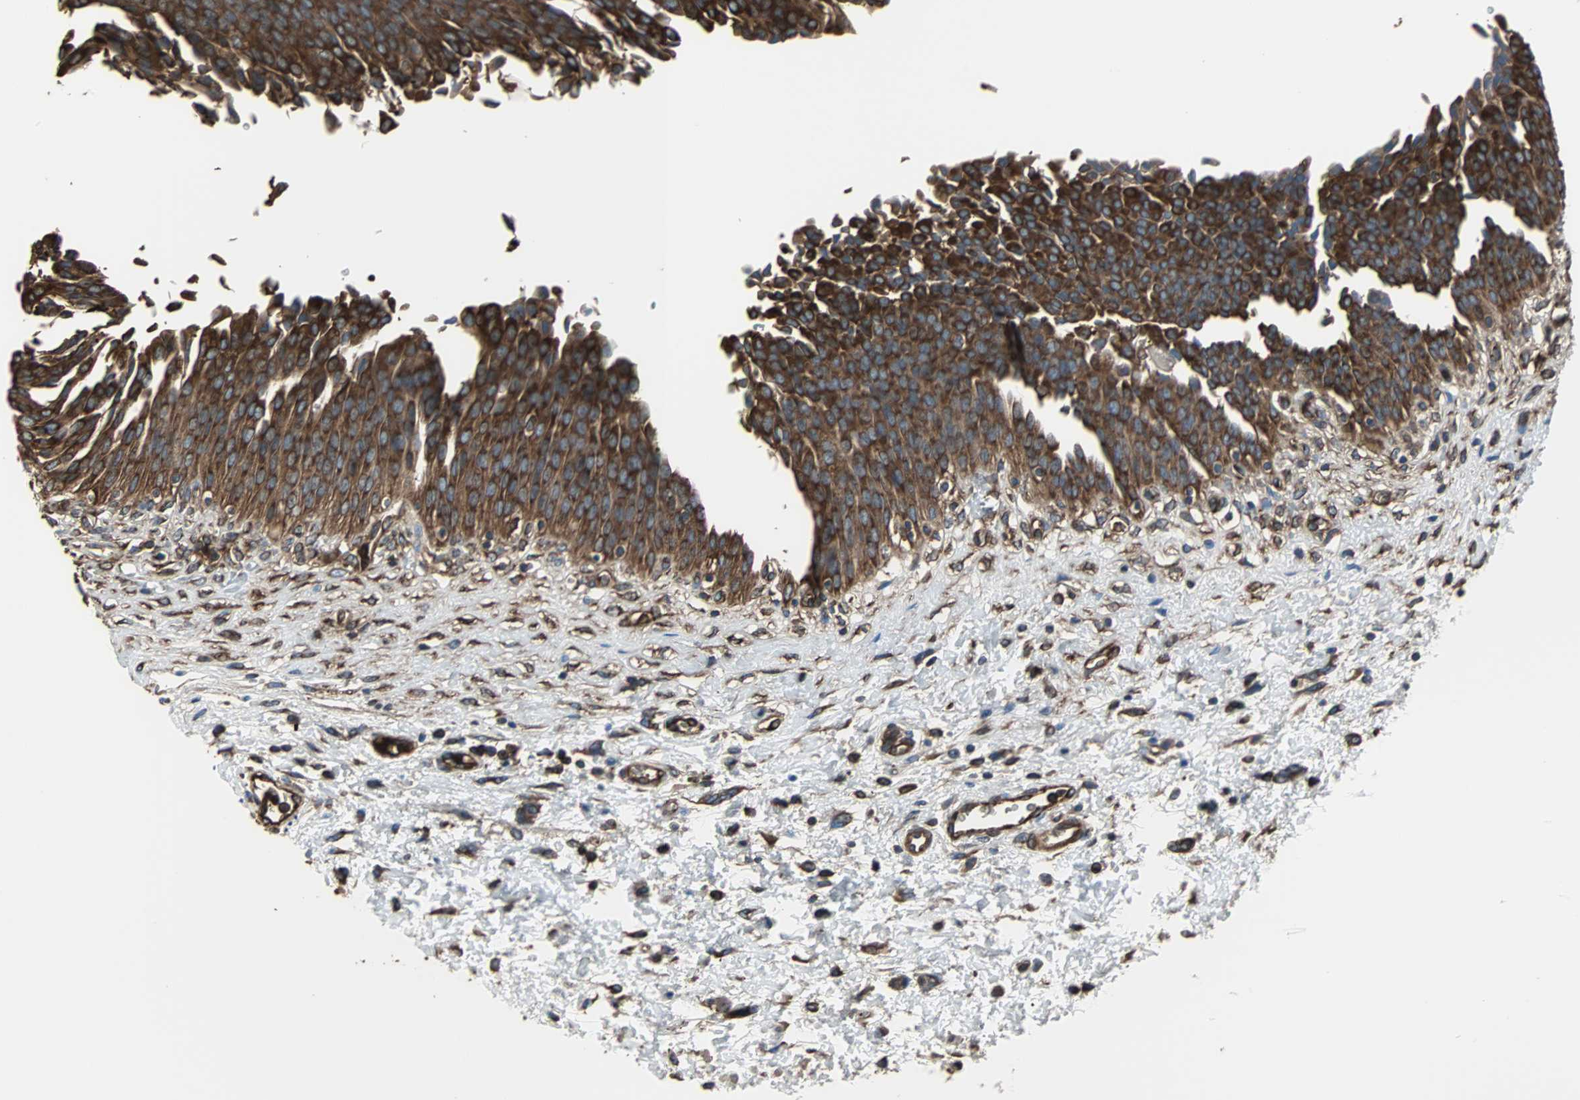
{"staining": {"intensity": "strong", "quantity": ">75%", "location": "cytoplasmic/membranous"}, "tissue": "urinary bladder", "cell_type": "Urothelial cells", "image_type": "normal", "snomed": [{"axis": "morphology", "description": "Normal tissue, NOS"}, {"axis": "morphology", "description": "Dysplasia, NOS"}, {"axis": "topography", "description": "Urinary bladder"}], "caption": "Protein analysis of normal urinary bladder exhibits strong cytoplasmic/membranous expression in about >75% of urothelial cells. (Stains: DAB (3,3'-diaminobenzidine) in brown, nuclei in blue, Microscopy: brightfield microscopy at high magnification).", "gene": "ACTN1", "patient": {"sex": "male", "age": 35}}